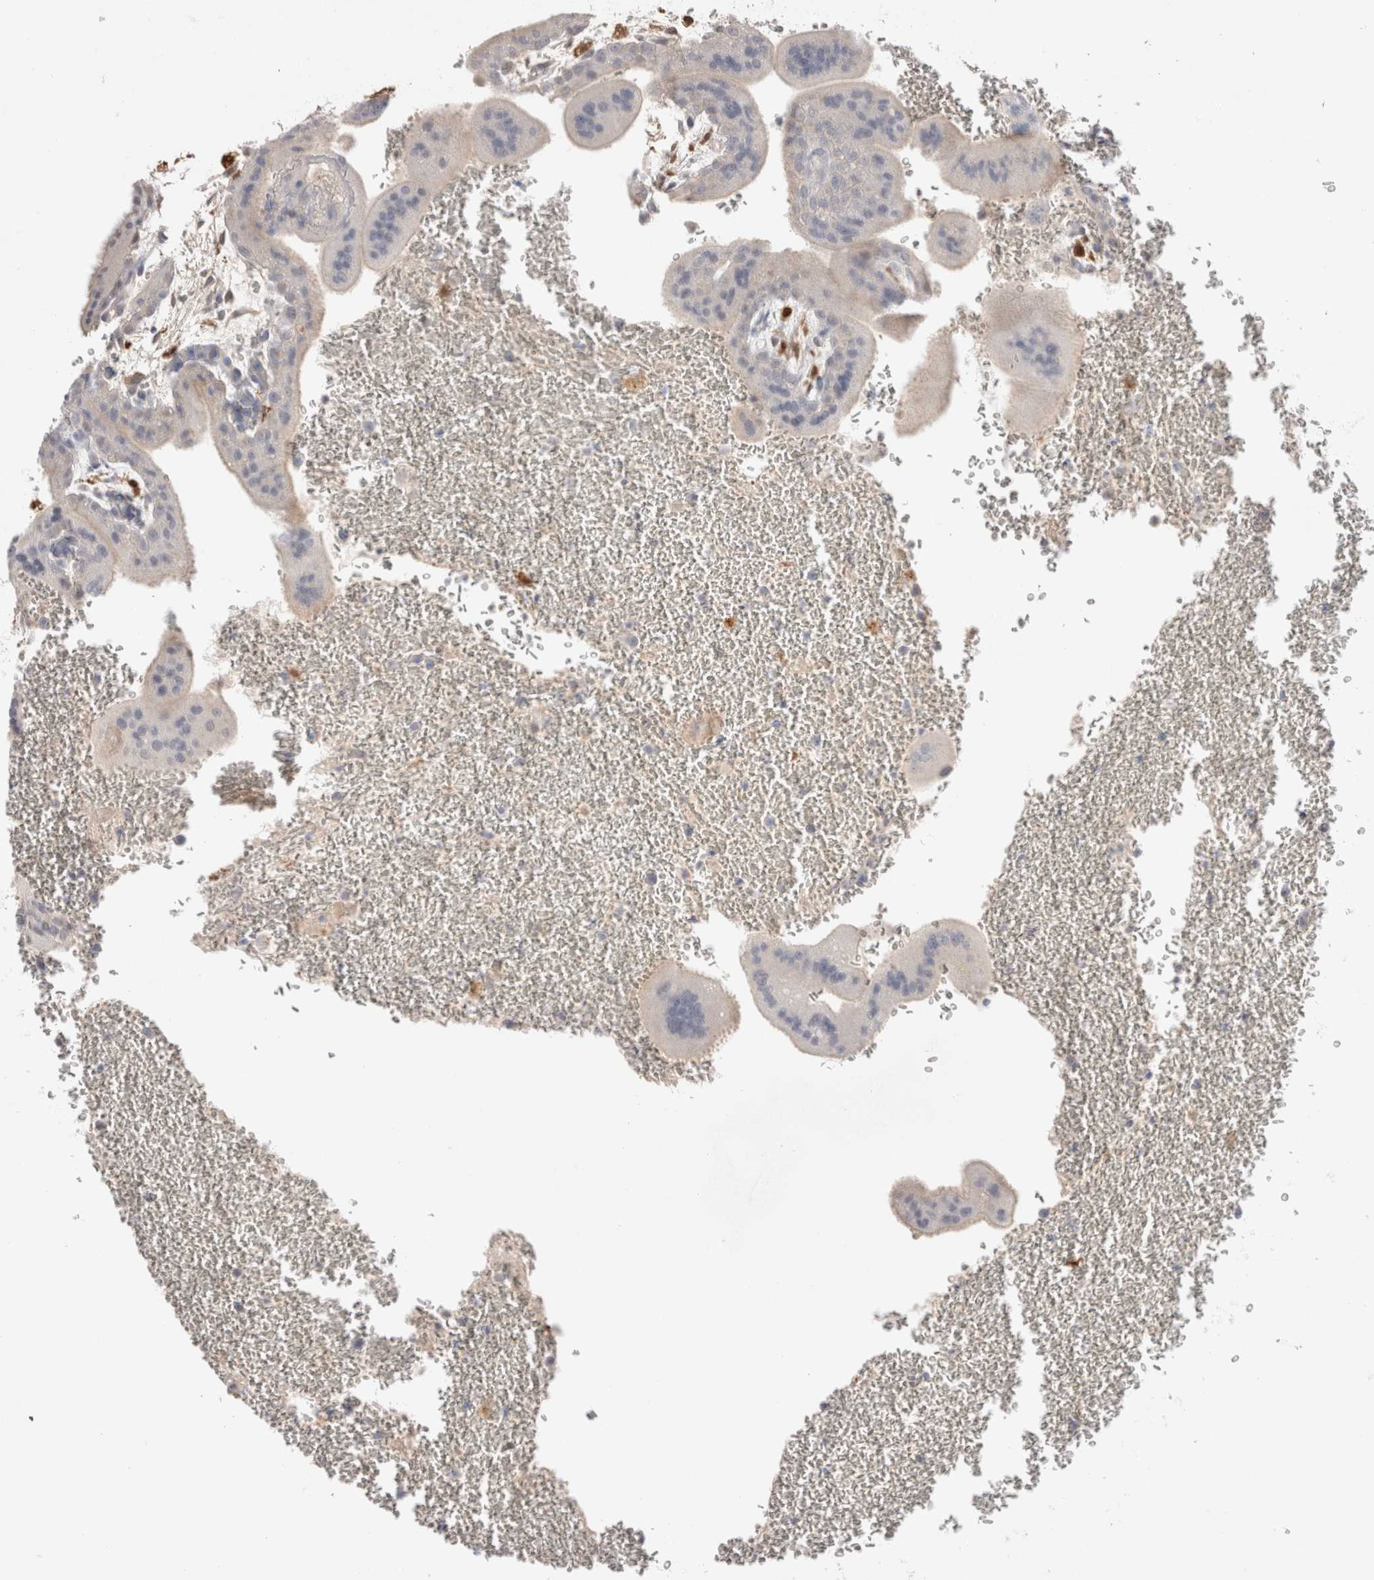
{"staining": {"intensity": "negative", "quantity": "none", "location": "none"}, "tissue": "placenta", "cell_type": "Trophoblastic cells", "image_type": "normal", "snomed": [{"axis": "morphology", "description": "Normal tissue, NOS"}, {"axis": "topography", "description": "Placenta"}], "caption": "A micrograph of placenta stained for a protein displays no brown staining in trophoblastic cells.", "gene": "HPGDS", "patient": {"sex": "female", "age": 35}}